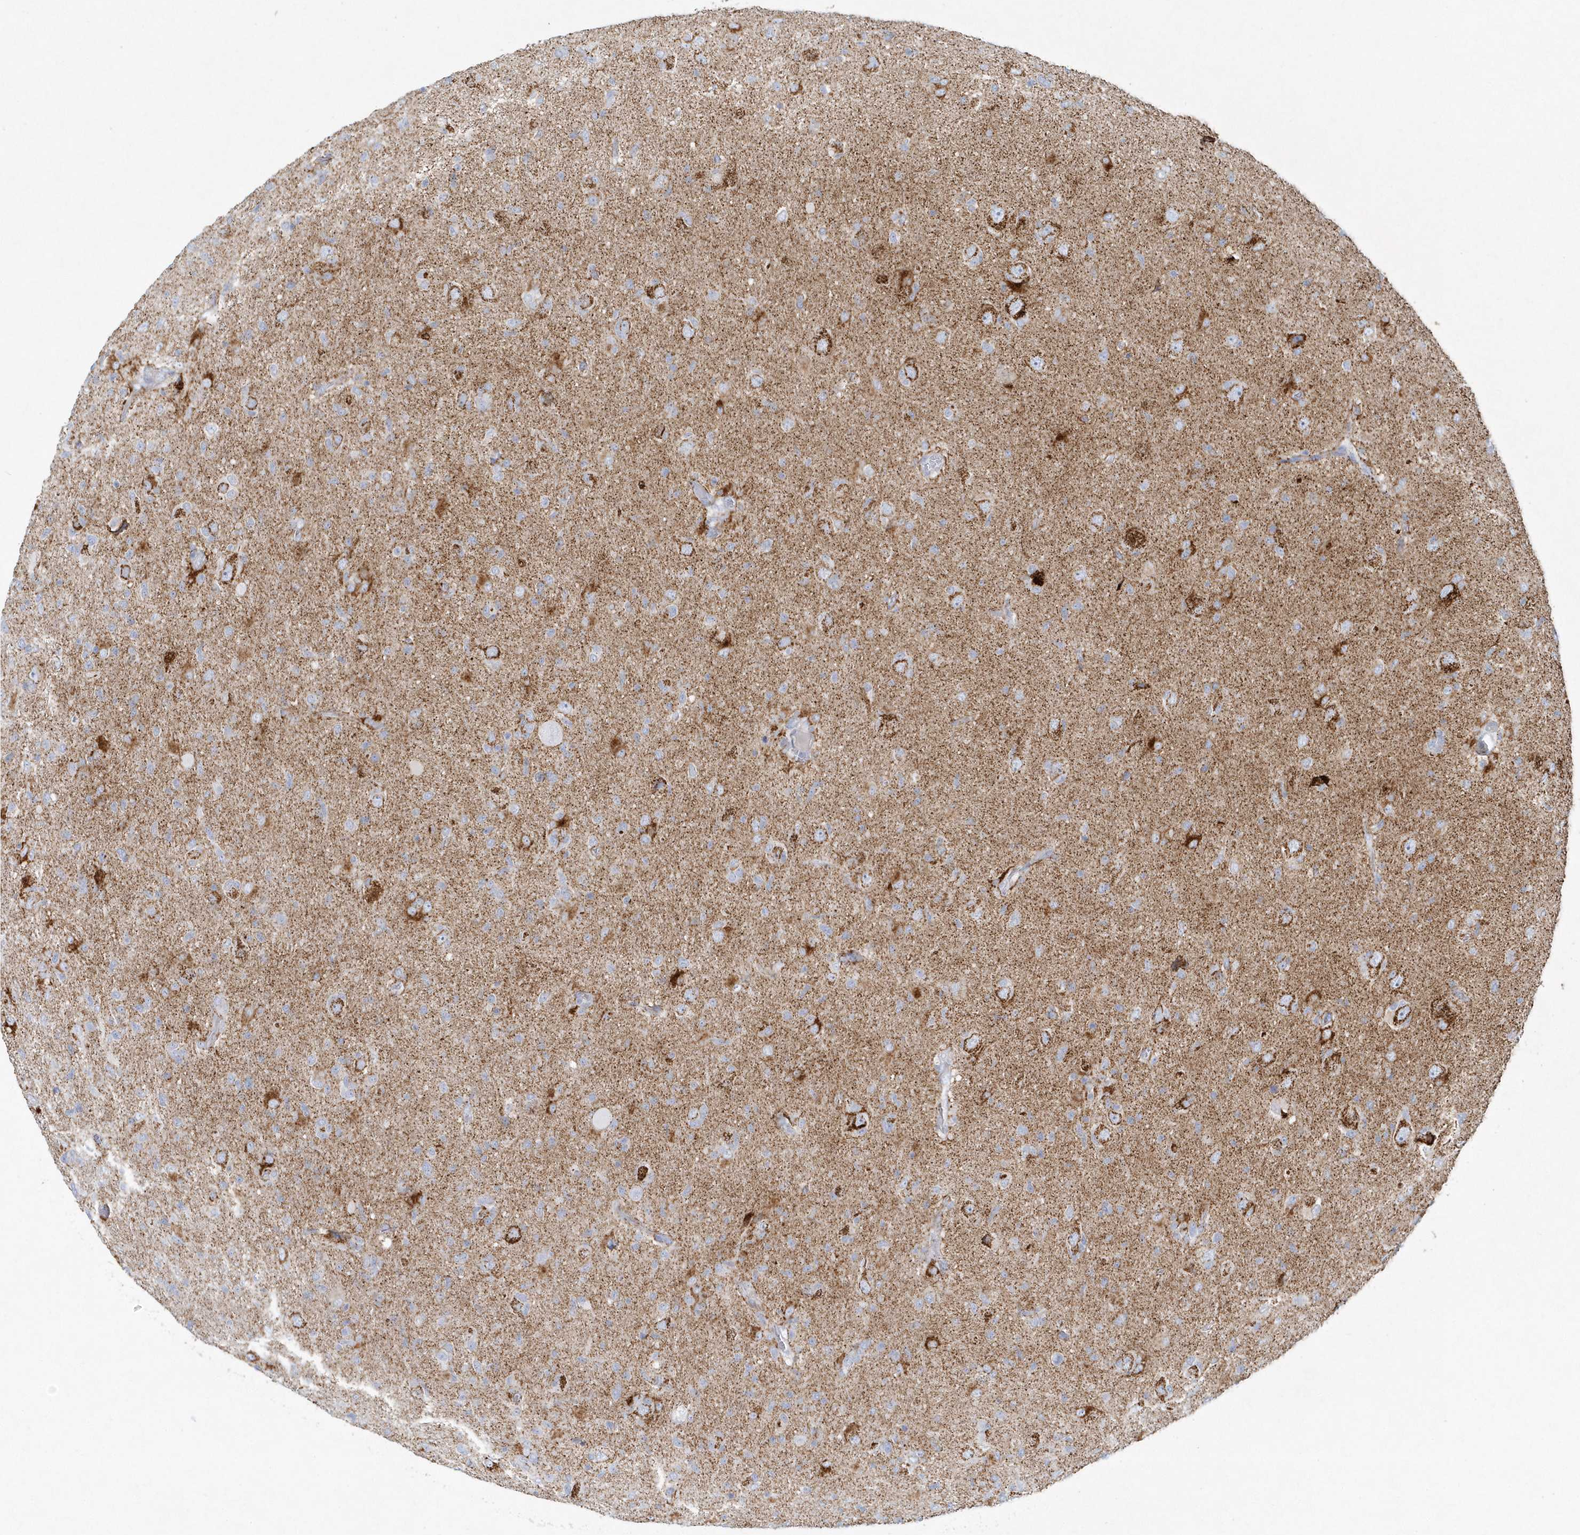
{"staining": {"intensity": "negative", "quantity": "none", "location": "none"}, "tissue": "glioma", "cell_type": "Tumor cells", "image_type": "cancer", "snomed": [{"axis": "morphology", "description": "Glioma, malignant, High grade"}, {"axis": "topography", "description": "Brain"}], "caption": "High power microscopy histopathology image of an immunohistochemistry photomicrograph of malignant glioma (high-grade), revealing no significant positivity in tumor cells.", "gene": "DNAH1", "patient": {"sex": "female", "age": 57}}